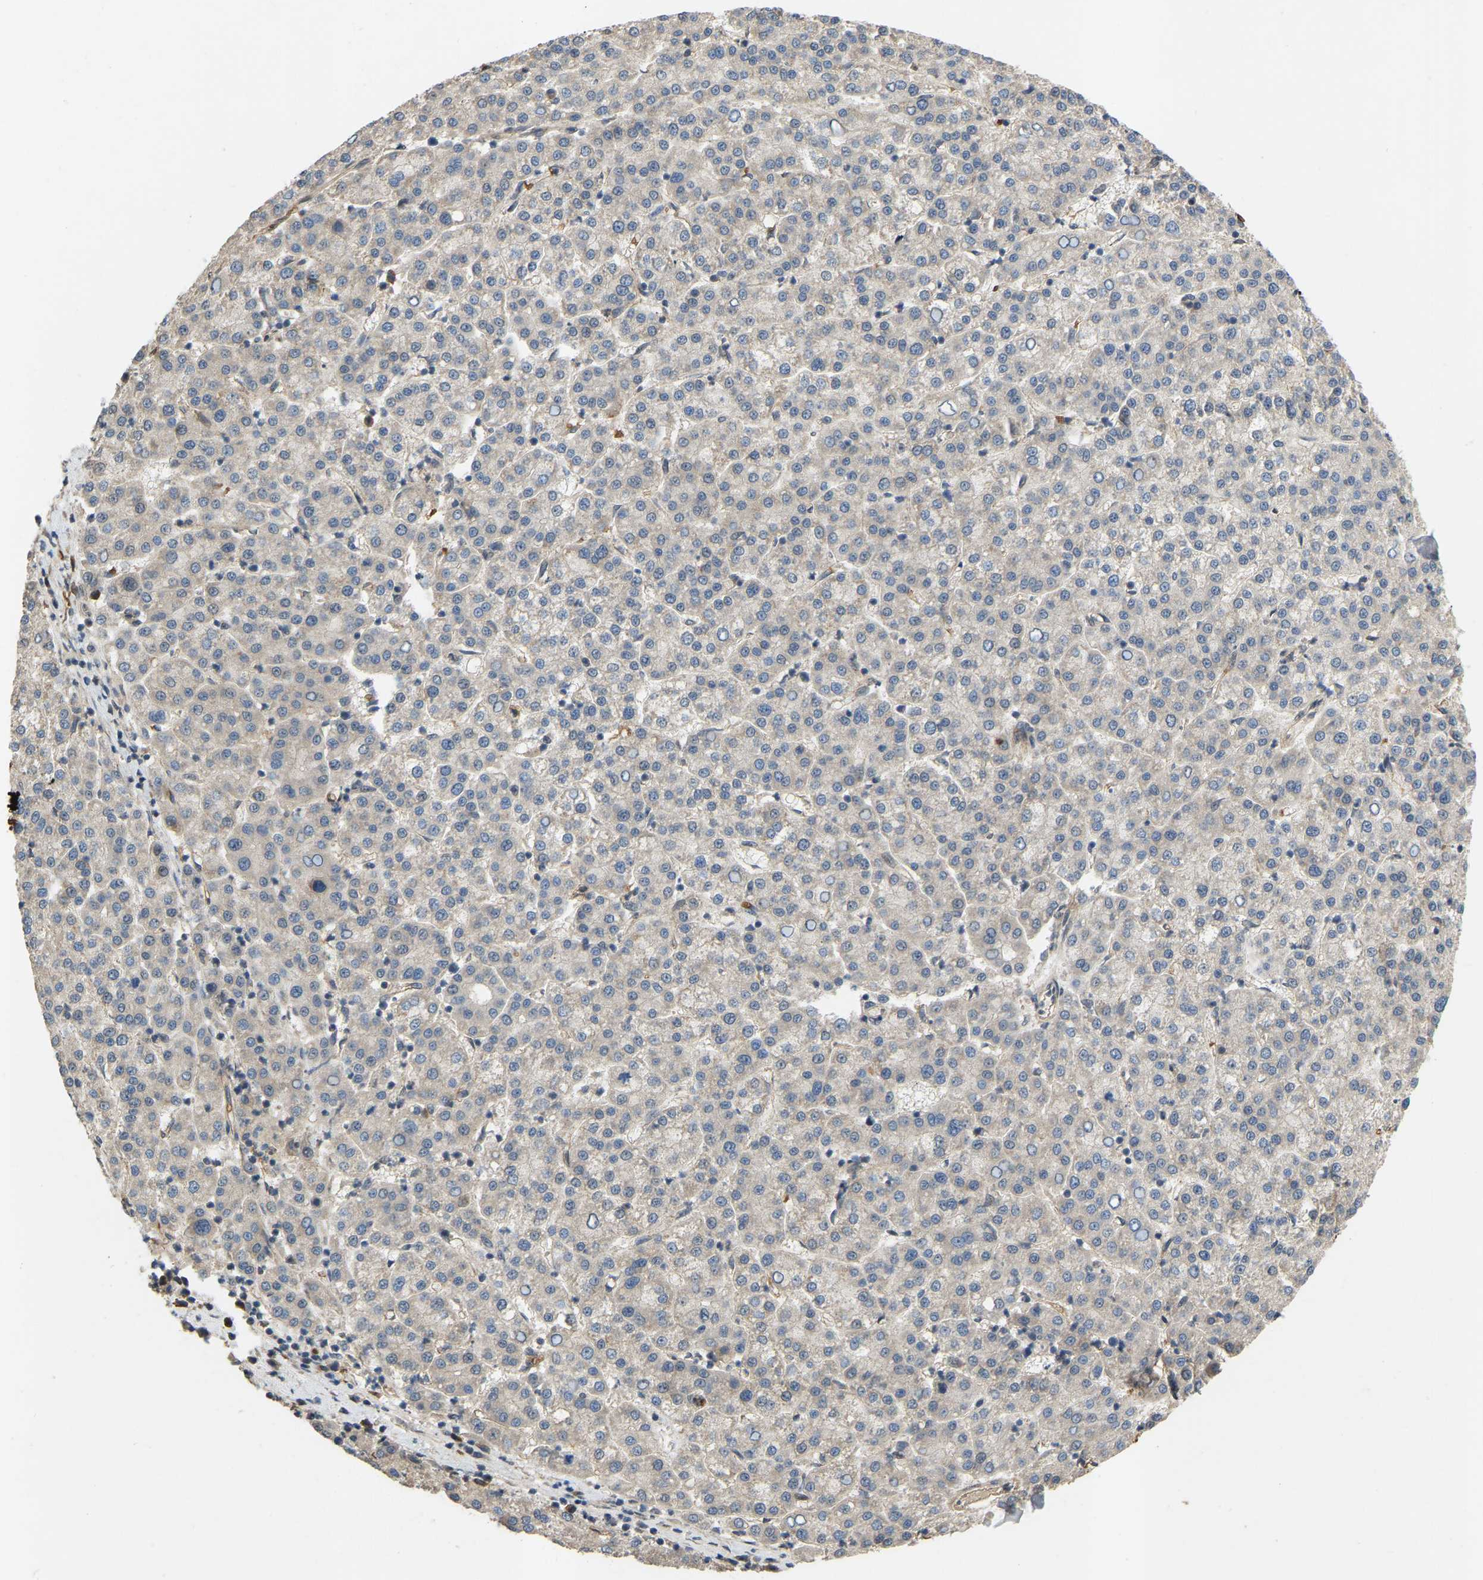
{"staining": {"intensity": "negative", "quantity": "none", "location": "none"}, "tissue": "liver cancer", "cell_type": "Tumor cells", "image_type": "cancer", "snomed": [{"axis": "morphology", "description": "Carcinoma, Hepatocellular, NOS"}, {"axis": "topography", "description": "Liver"}], "caption": "There is no significant staining in tumor cells of liver cancer (hepatocellular carcinoma). Brightfield microscopy of immunohistochemistry stained with DAB (brown) and hematoxylin (blue), captured at high magnification.", "gene": "LIMK2", "patient": {"sex": "female", "age": 58}}